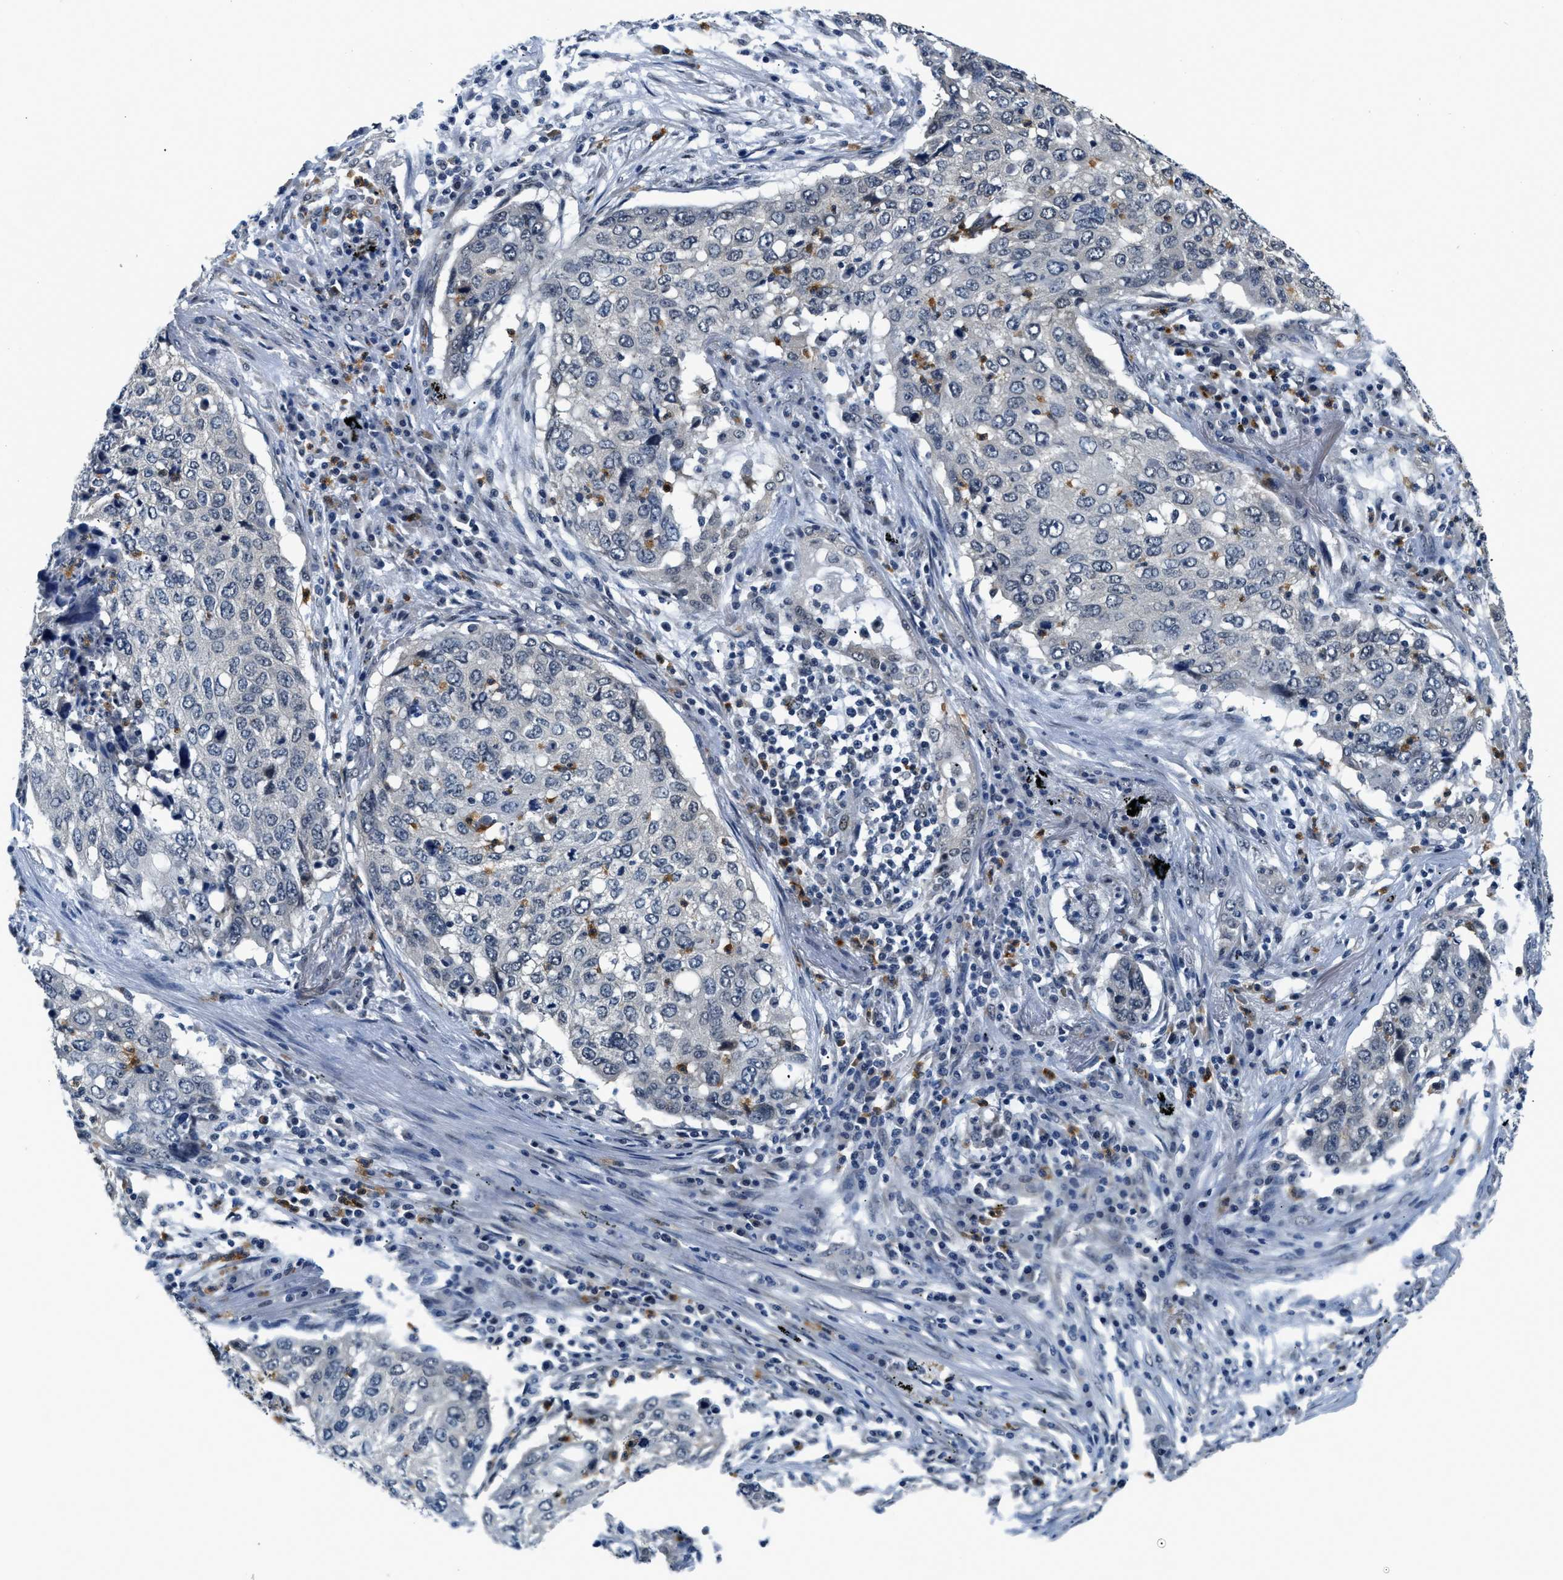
{"staining": {"intensity": "negative", "quantity": "none", "location": "none"}, "tissue": "lung cancer", "cell_type": "Tumor cells", "image_type": "cancer", "snomed": [{"axis": "morphology", "description": "Squamous cell carcinoma, NOS"}, {"axis": "topography", "description": "Lung"}], "caption": "Tumor cells are negative for brown protein staining in lung cancer.", "gene": "SMAD4", "patient": {"sex": "female", "age": 63}}